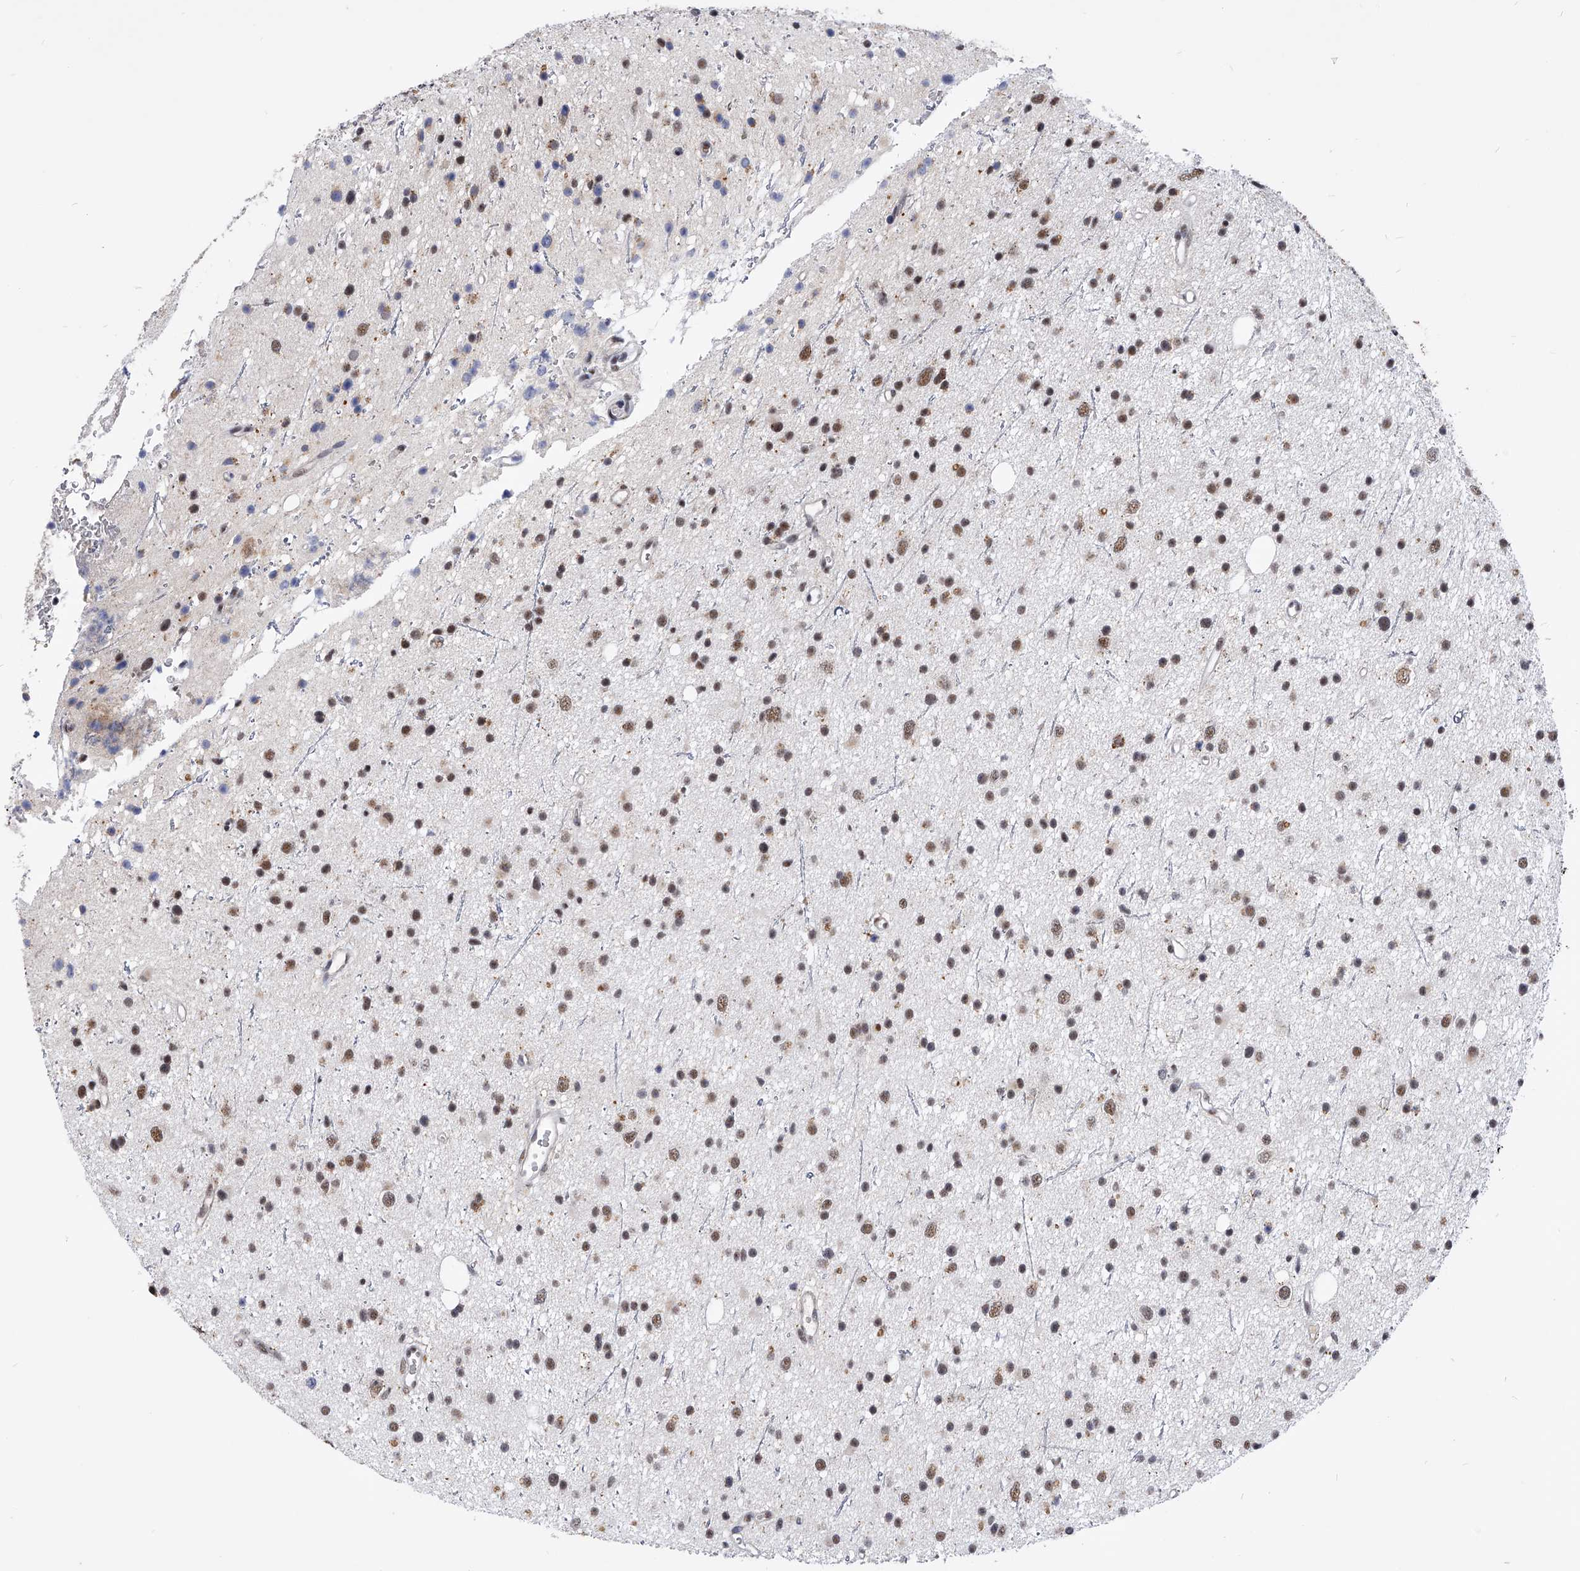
{"staining": {"intensity": "moderate", "quantity": "25%-75%", "location": "nuclear"}, "tissue": "glioma", "cell_type": "Tumor cells", "image_type": "cancer", "snomed": [{"axis": "morphology", "description": "Glioma, malignant, Low grade"}, {"axis": "topography", "description": "Cerebral cortex"}], "caption": "This image reveals malignant glioma (low-grade) stained with IHC to label a protein in brown. The nuclear of tumor cells show moderate positivity for the protein. Nuclei are counter-stained blue.", "gene": "ZNF529", "patient": {"sex": "female", "age": 39}}